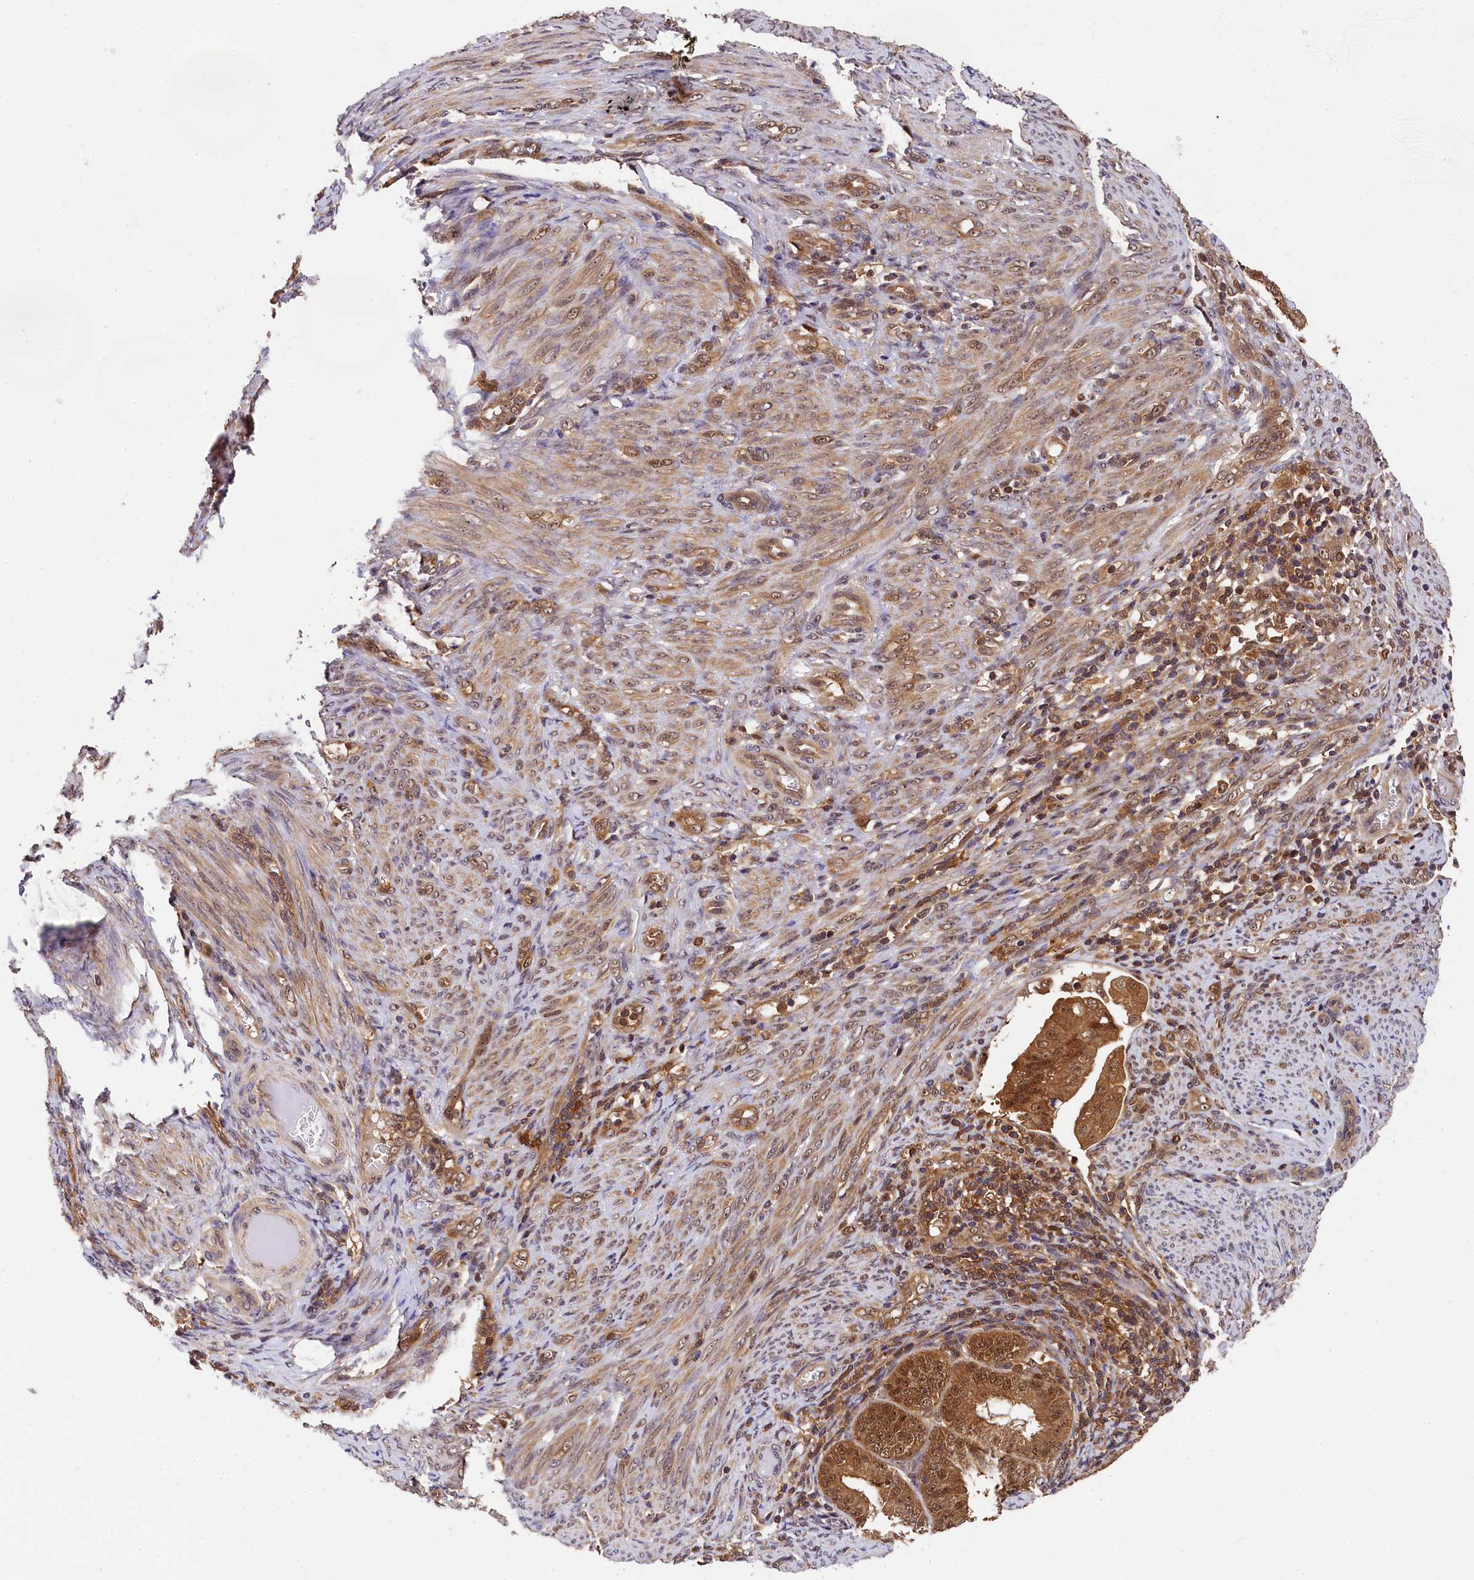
{"staining": {"intensity": "moderate", "quantity": ">75%", "location": "cytoplasmic/membranous,nuclear"}, "tissue": "endometrial cancer", "cell_type": "Tumor cells", "image_type": "cancer", "snomed": [{"axis": "morphology", "description": "Adenocarcinoma, NOS"}, {"axis": "topography", "description": "Endometrium"}], "caption": "Immunohistochemistry staining of endometrial adenocarcinoma, which shows medium levels of moderate cytoplasmic/membranous and nuclear expression in approximately >75% of tumor cells indicating moderate cytoplasmic/membranous and nuclear protein expression. The staining was performed using DAB (brown) for protein detection and nuclei were counterstained in hematoxylin (blue).", "gene": "EIF6", "patient": {"sex": "female", "age": 51}}